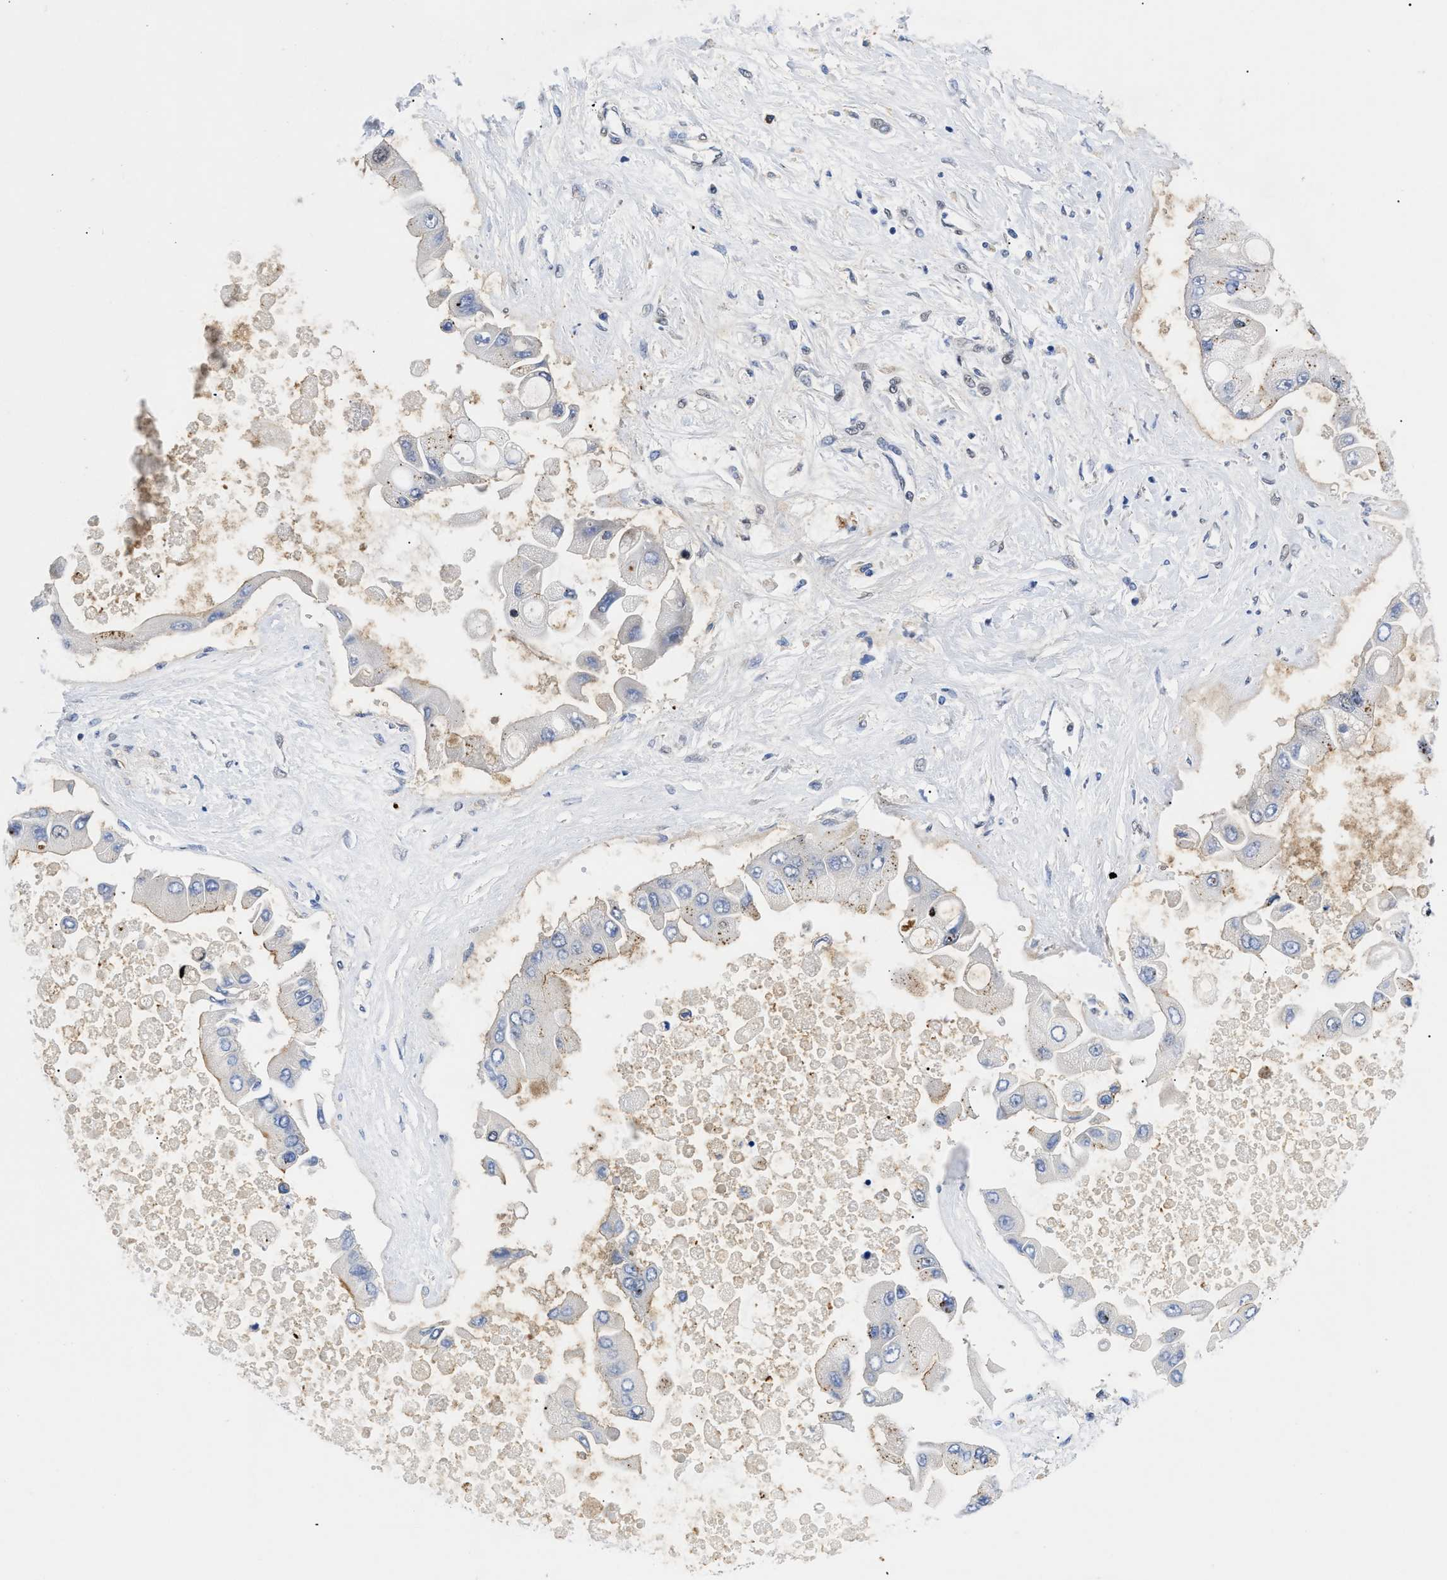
{"staining": {"intensity": "weak", "quantity": "<25%", "location": "cytoplasmic/membranous"}, "tissue": "liver cancer", "cell_type": "Tumor cells", "image_type": "cancer", "snomed": [{"axis": "morphology", "description": "Cholangiocarcinoma"}, {"axis": "topography", "description": "Liver"}], "caption": "Tumor cells are negative for brown protein staining in liver cancer (cholangiocarcinoma).", "gene": "SFXN5", "patient": {"sex": "male", "age": 50}}